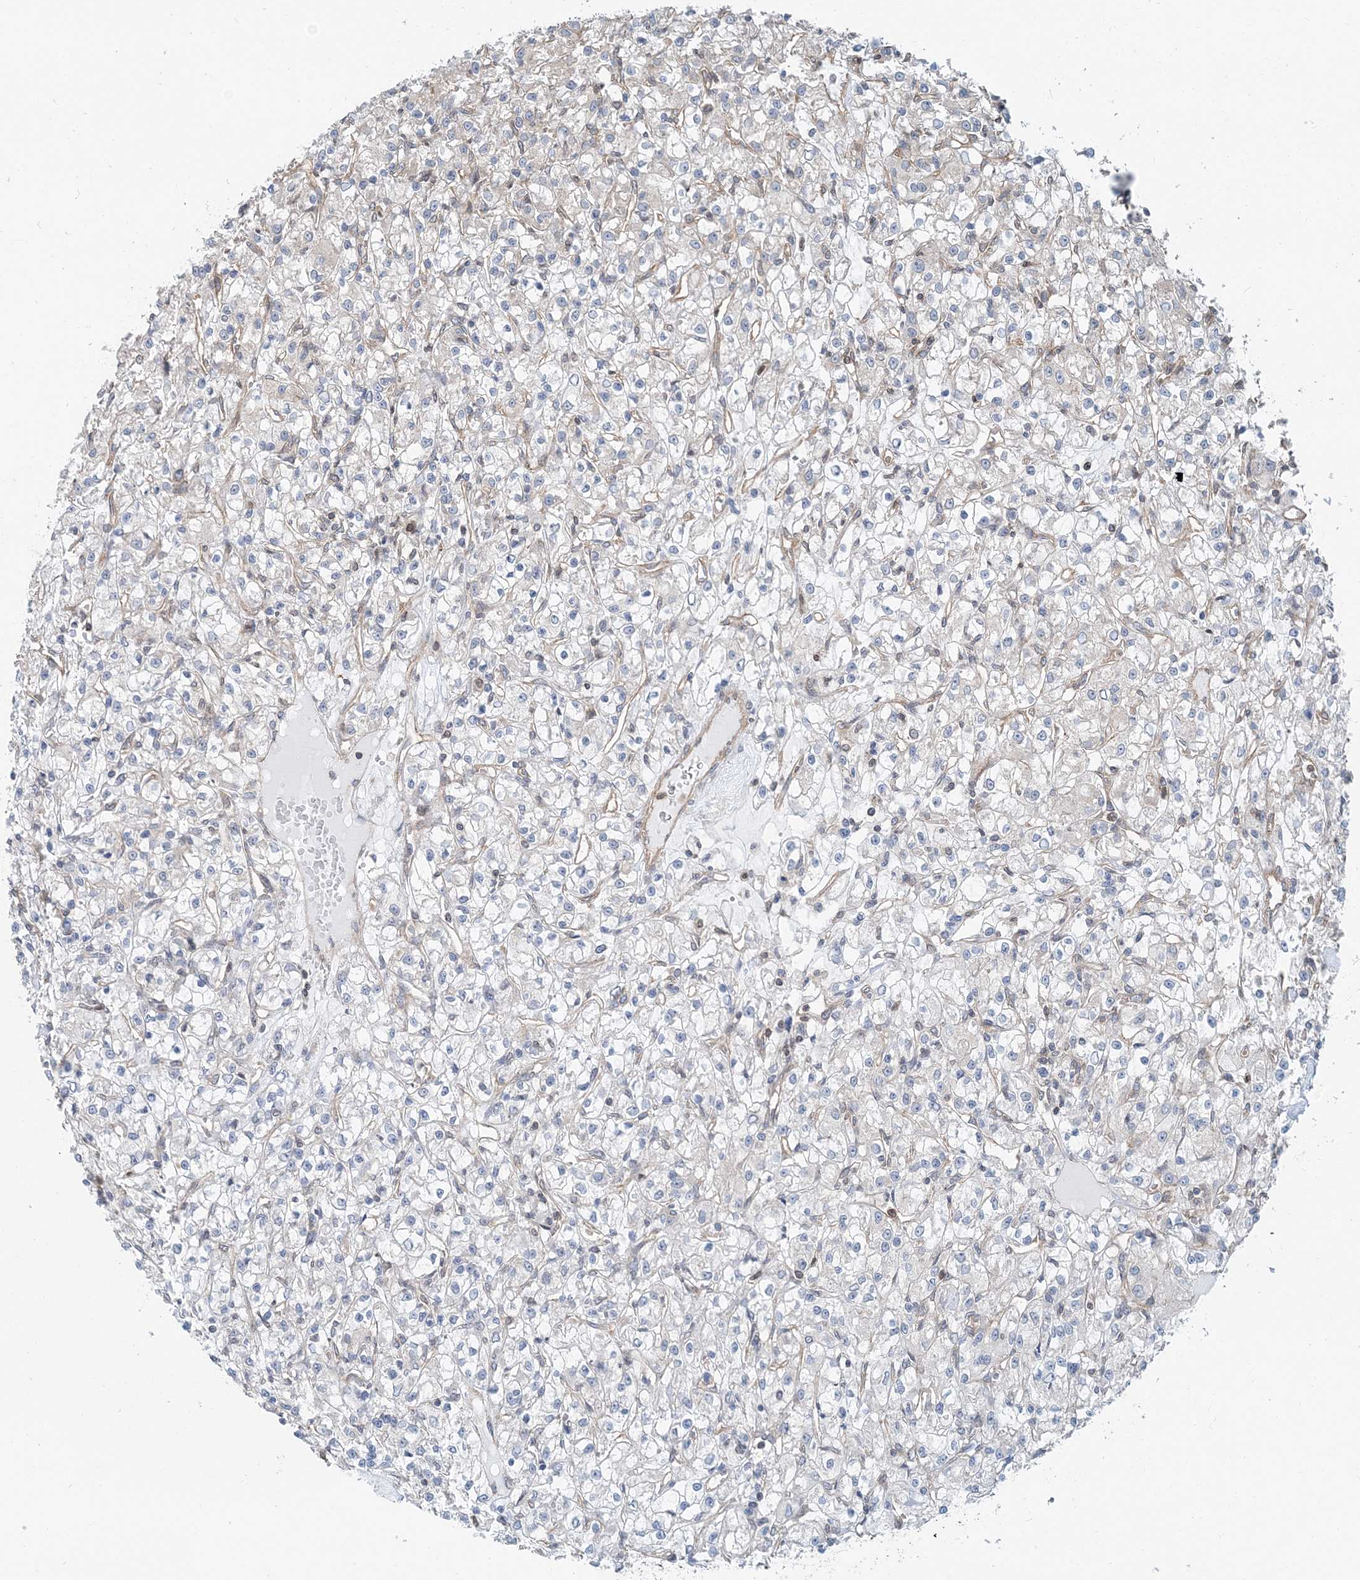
{"staining": {"intensity": "negative", "quantity": "none", "location": "none"}, "tissue": "renal cancer", "cell_type": "Tumor cells", "image_type": "cancer", "snomed": [{"axis": "morphology", "description": "Adenocarcinoma, NOS"}, {"axis": "topography", "description": "Kidney"}], "caption": "There is no significant positivity in tumor cells of renal cancer (adenocarcinoma).", "gene": "MOB4", "patient": {"sex": "female", "age": 59}}